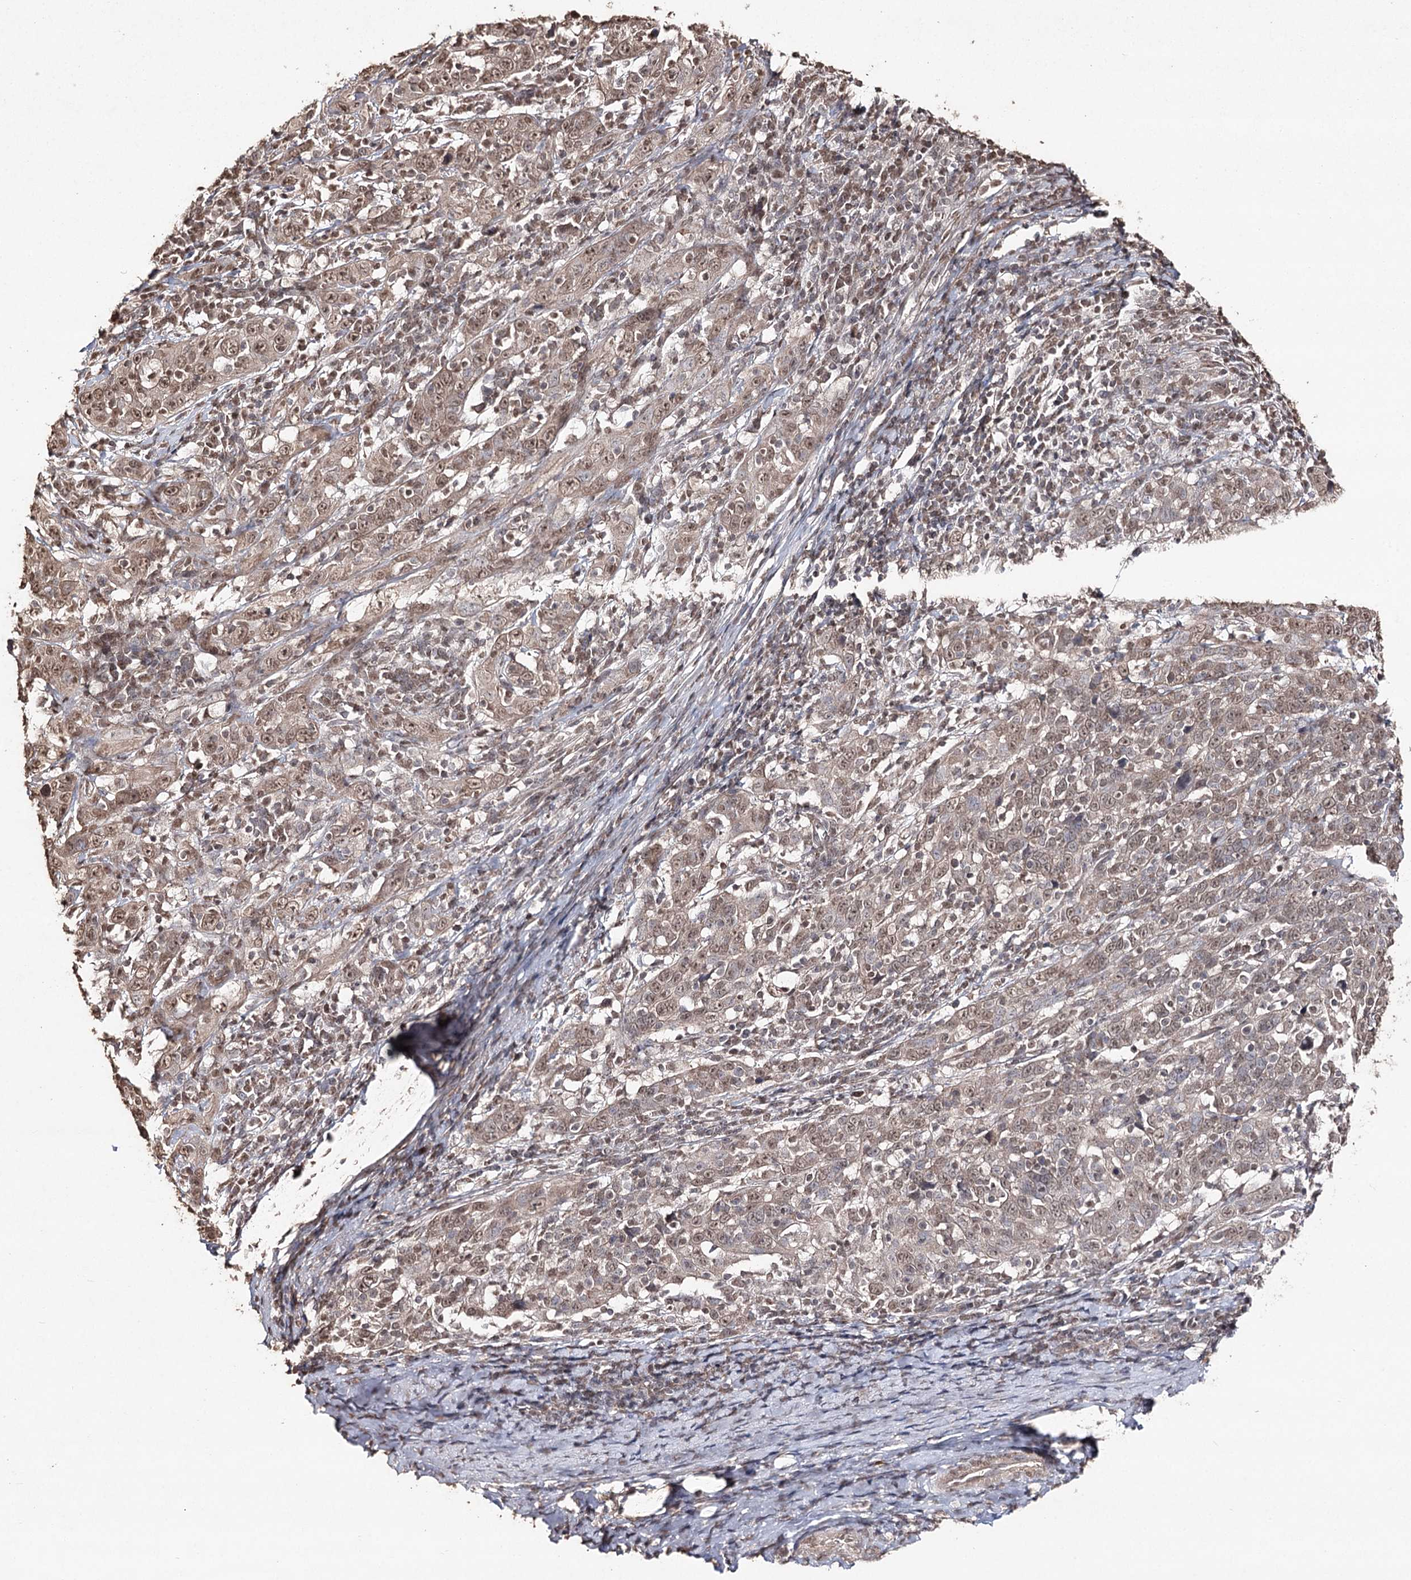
{"staining": {"intensity": "moderate", "quantity": ">75%", "location": "cytoplasmic/membranous,nuclear"}, "tissue": "cervical cancer", "cell_type": "Tumor cells", "image_type": "cancer", "snomed": [{"axis": "morphology", "description": "Squamous cell carcinoma, NOS"}, {"axis": "topography", "description": "Cervix"}], "caption": "Tumor cells display medium levels of moderate cytoplasmic/membranous and nuclear positivity in about >75% of cells in human cervical squamous cell carcinoma.", "gene": "ATG14", "patient": {"sex": "female", "age": 46}}